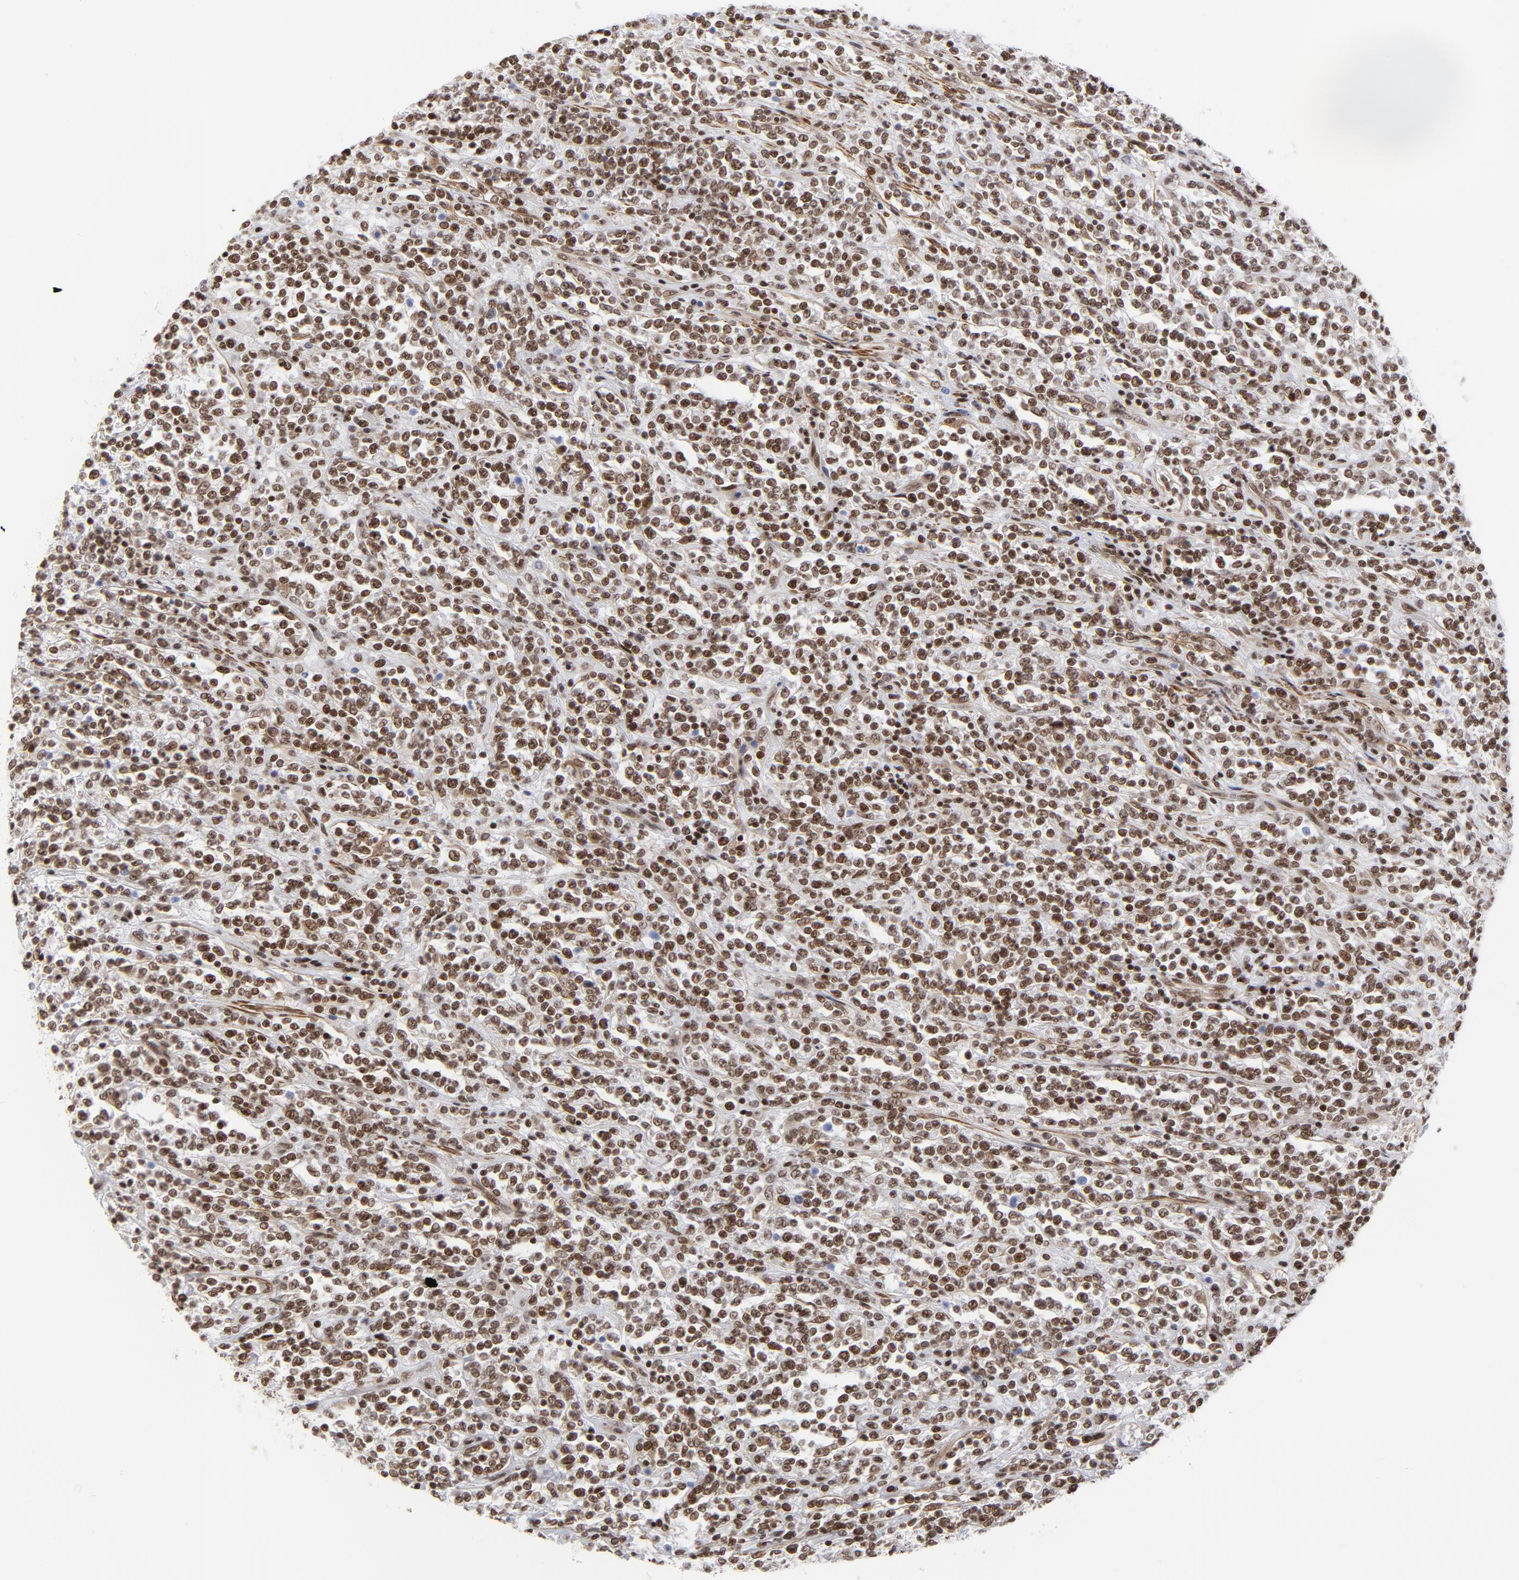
{"staining": {"intensity": "strong", "quantity": ">75%", "location": "nuclear"}, "tissue": "lymphoma", "cell_type": "Tumor cells", "image_type": "cancer", "snomed": [{"axis": "morphology", "description": "Malignant lymphoma, non-Hodgkin's type, High grade"}, {"axis": "topography", "description": "Soft tissue"}], "caption": "Immunohistochemistry (IHC) histopathology image of human high-grade malignant lymphoma, non-Hodgkin's type stained for a protein (brown), which exhibits high levels of strong nuclear staining in about >75% of tumor cells.", "gene": "CTCF", "patient": {"sex": "male", "age": 18}}